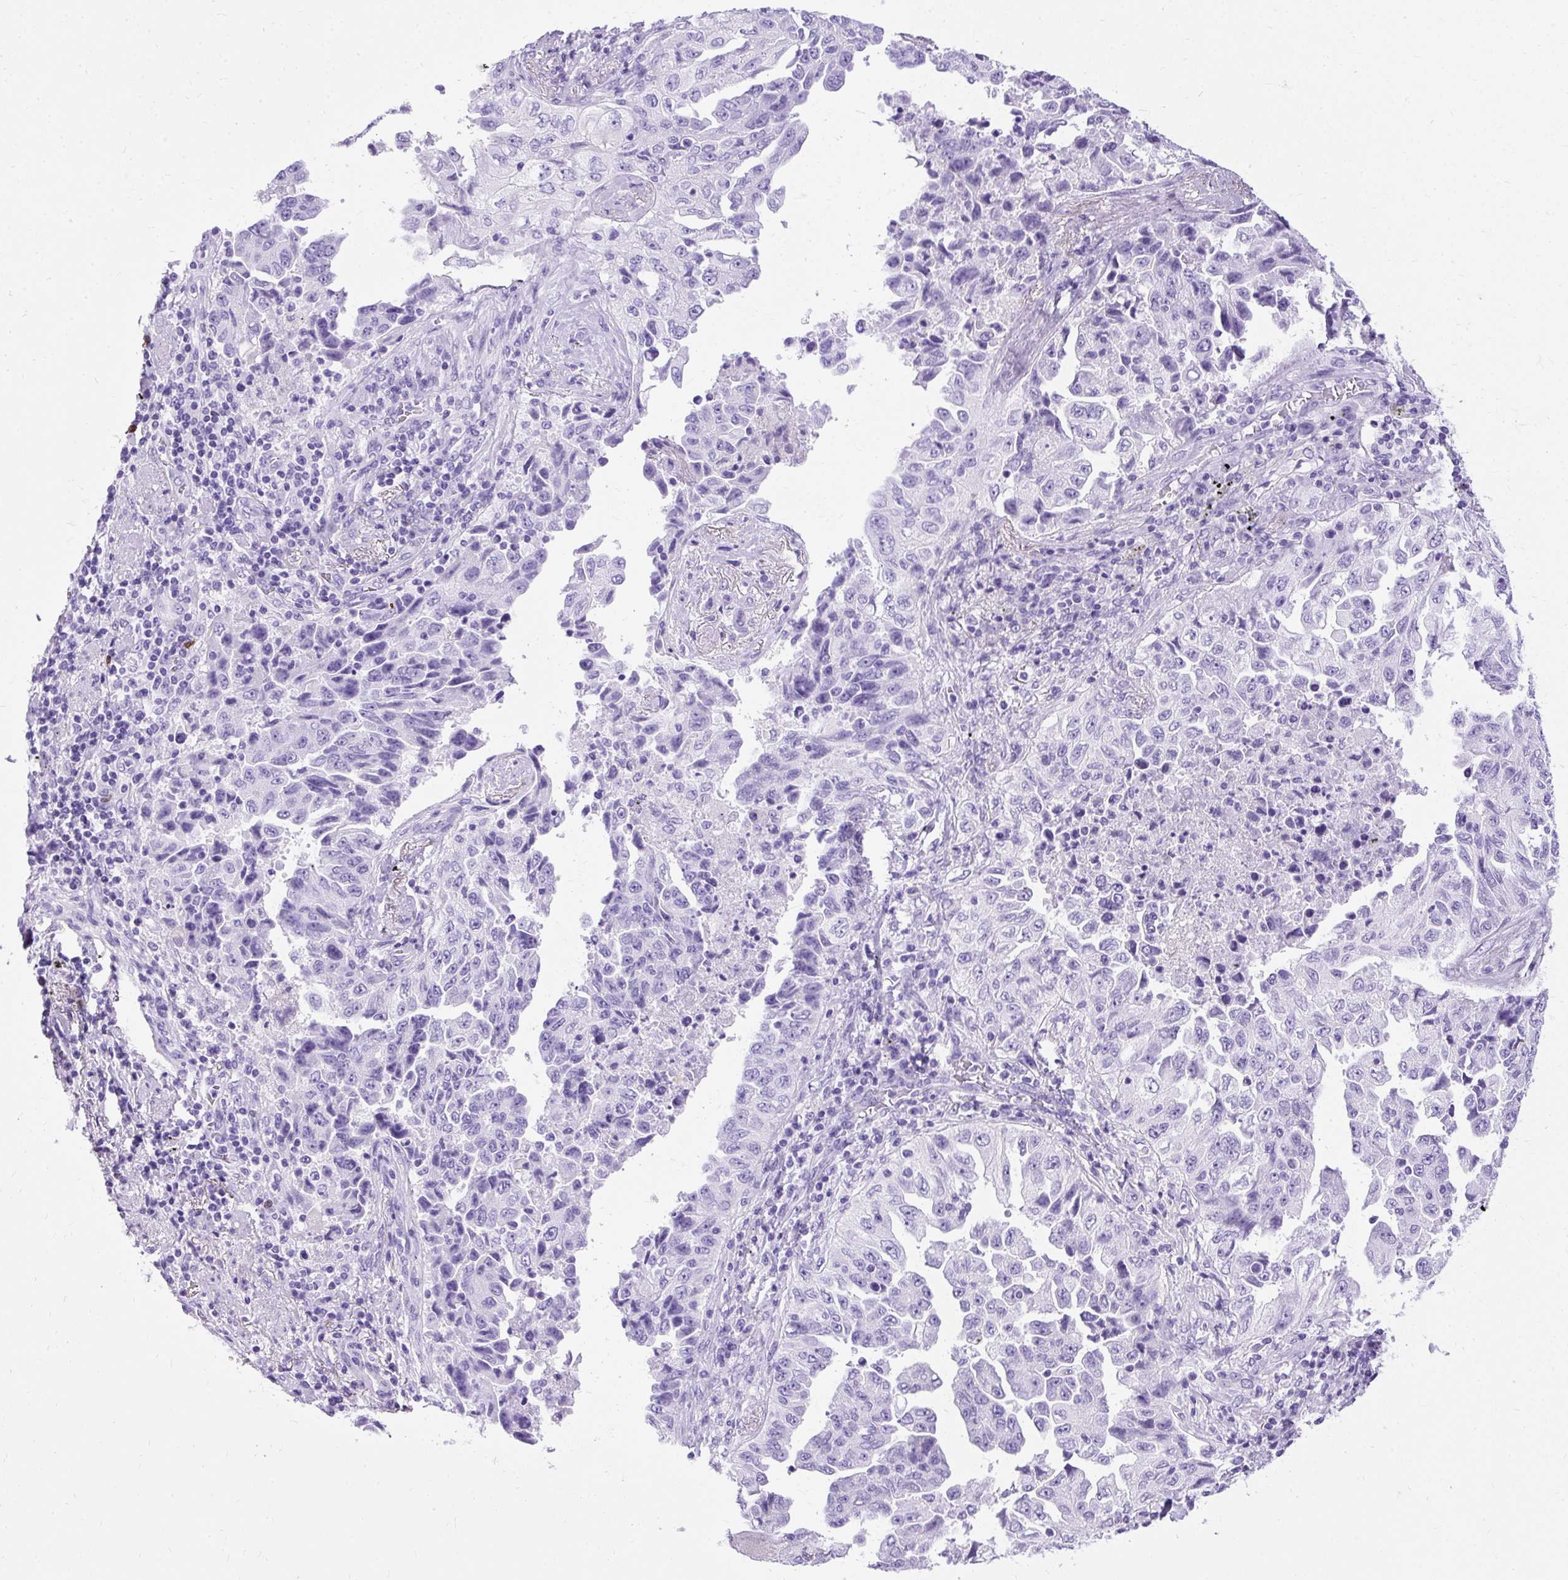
{"staining": {"intensity": "negative", "quantity": "none", "location": "none"}, "tissue": "lung cancer", "cell_type": "Tumor cells", "image_type": "cancer", "snomed": [{"axis": "morphology", "description": "Adenocarcinoma, NOS"}, {"axis": "topography", "description": "Lung"}], "caption": "The micrograph shows no staining of tumor cells in lung cancer (adenocarcinoma). (DAB (3,3'-diaminobenzidine) immunohistochemistry (IHC), high magnification).", "gene": "PVALB", "patient": {"sex": "female", "age": 51}}